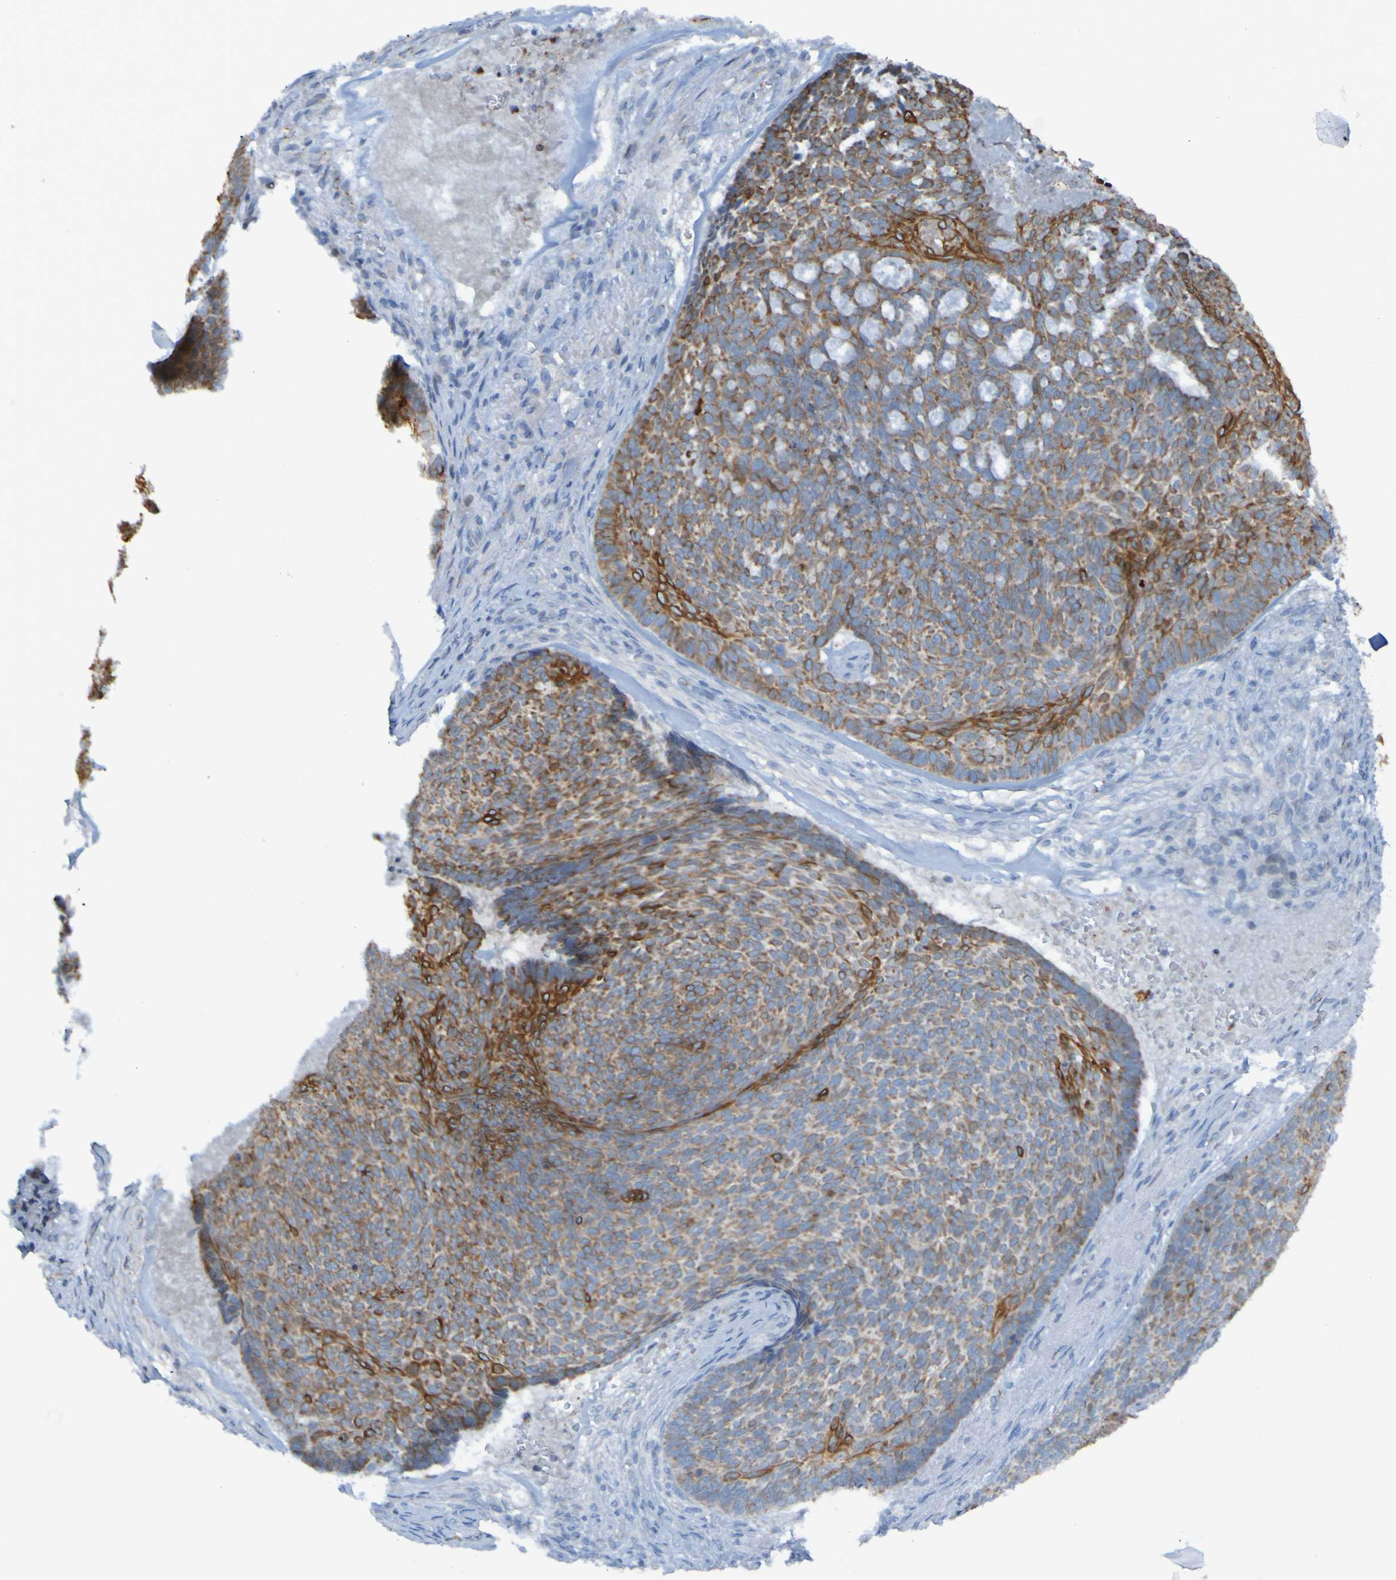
{"staining": {"intensity": "strong", "quantity": "25%-75%", "location": "cytoplasmic/membranous"}, "tissue": "skin cancer", "cell_type": "Tumor cells", "image_type": "cancer", "snomed": [{"axis": "morphology", "description": "Basal cell carcinoma"}, {"axis": "topography", "description": "Skin"}], "caption": "A photomicrograph of skin cancer (basal cell carcinoma) stained for a protein reveals strong cytoplasmic/membranous brown staining in tumor cells. Nuclei are stained in blue.", "gene": "UNG", "patient": {"sex": "male", "age": 84}}